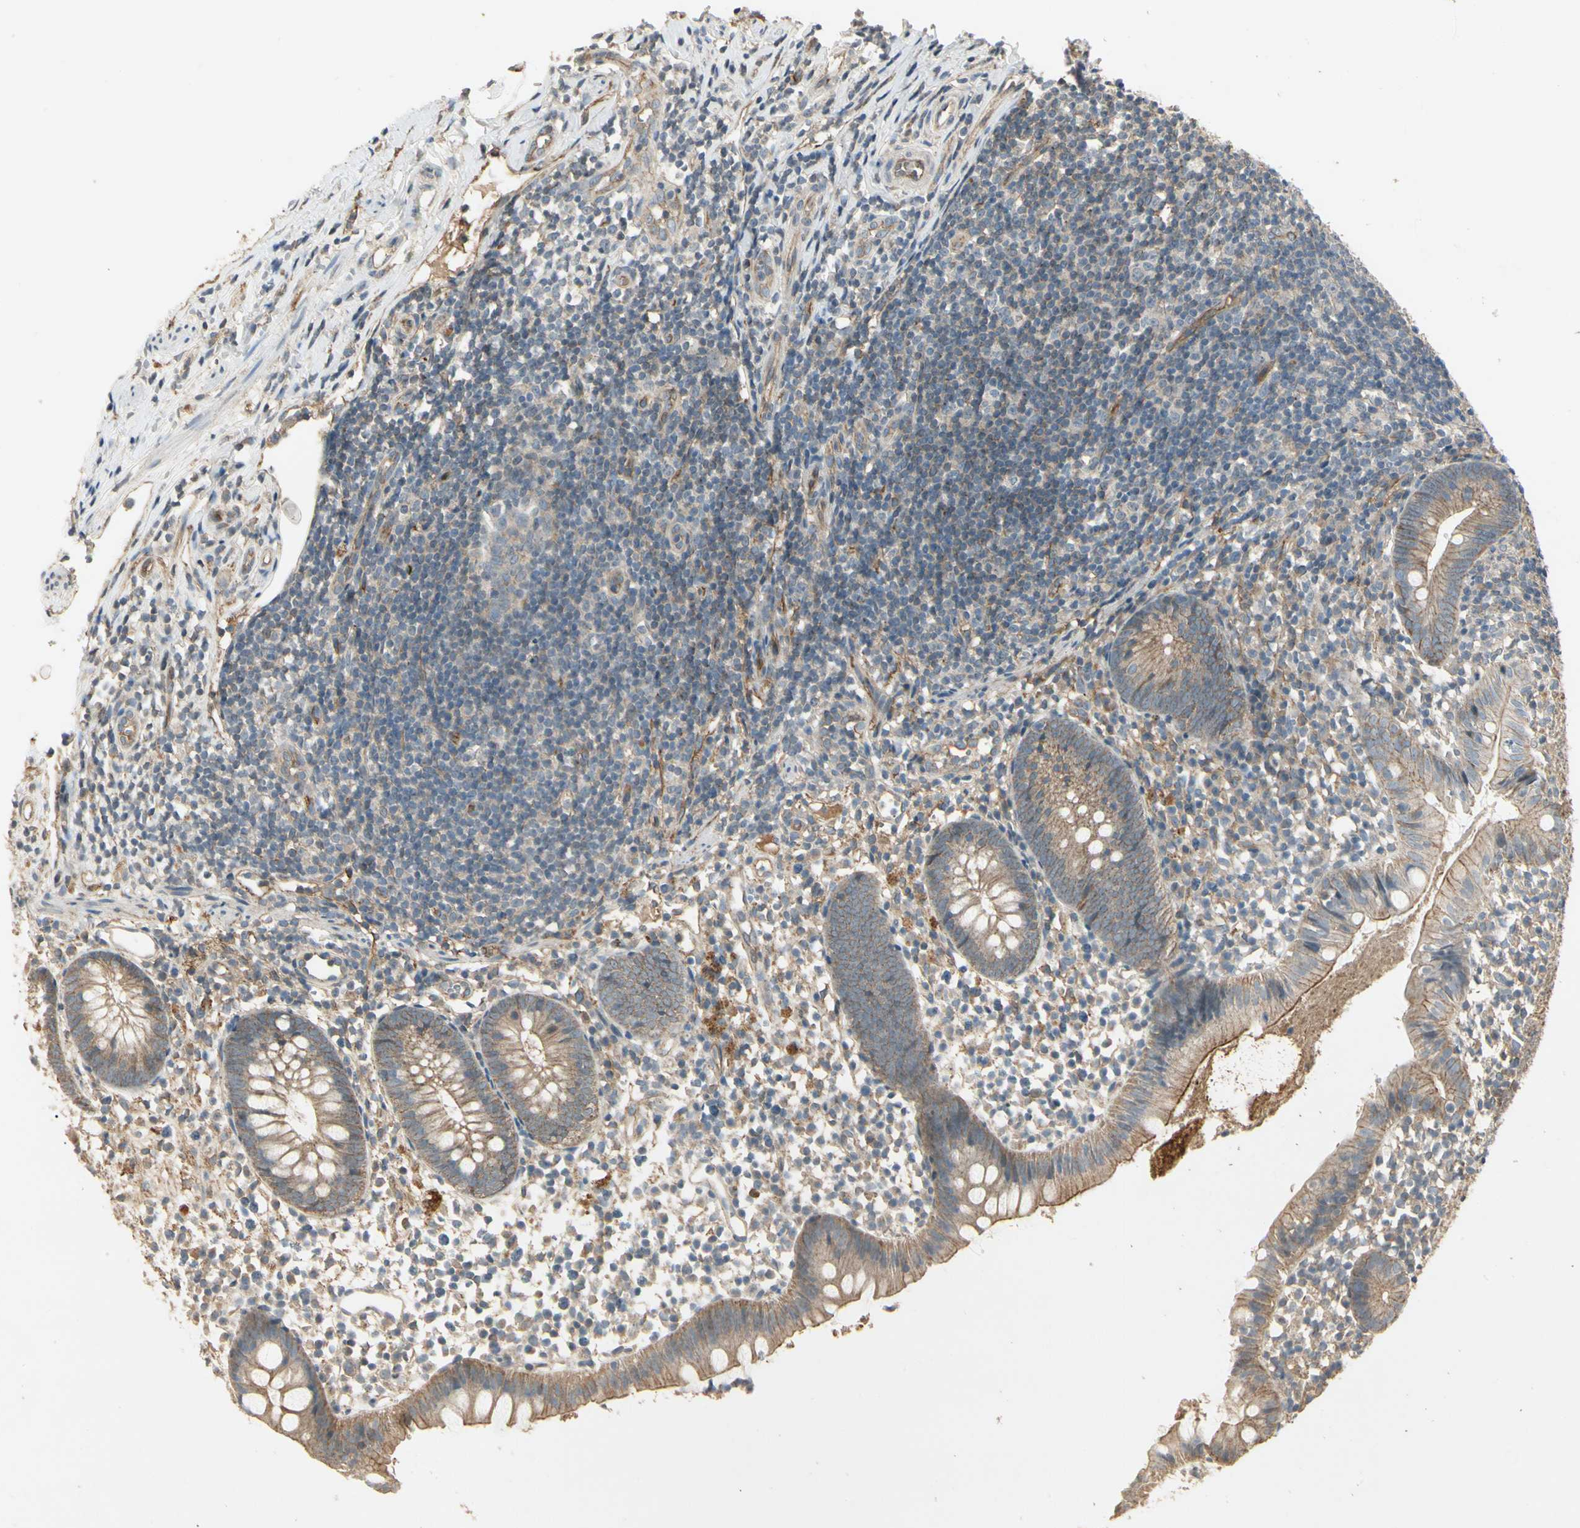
{"staining": {"intensity": "moderate", "quantity": ">75%", "location": "cytoplasmic/membranous"}, "tissue": "appendix", "cell_type": "Glandular cells", "image_type": "normal", "snomed": [{"axis": "morphology", "description": "Normal tissue, NOS"}, {"axis": "topography", "description": "Appendix"}], "caption": "A brown stain shows moderate cytoplasmic/membranous staining of a protein in glandular cells of benign appendix.", "gene": "RNF180", "patient": {"sex": "female", "age": 20}}